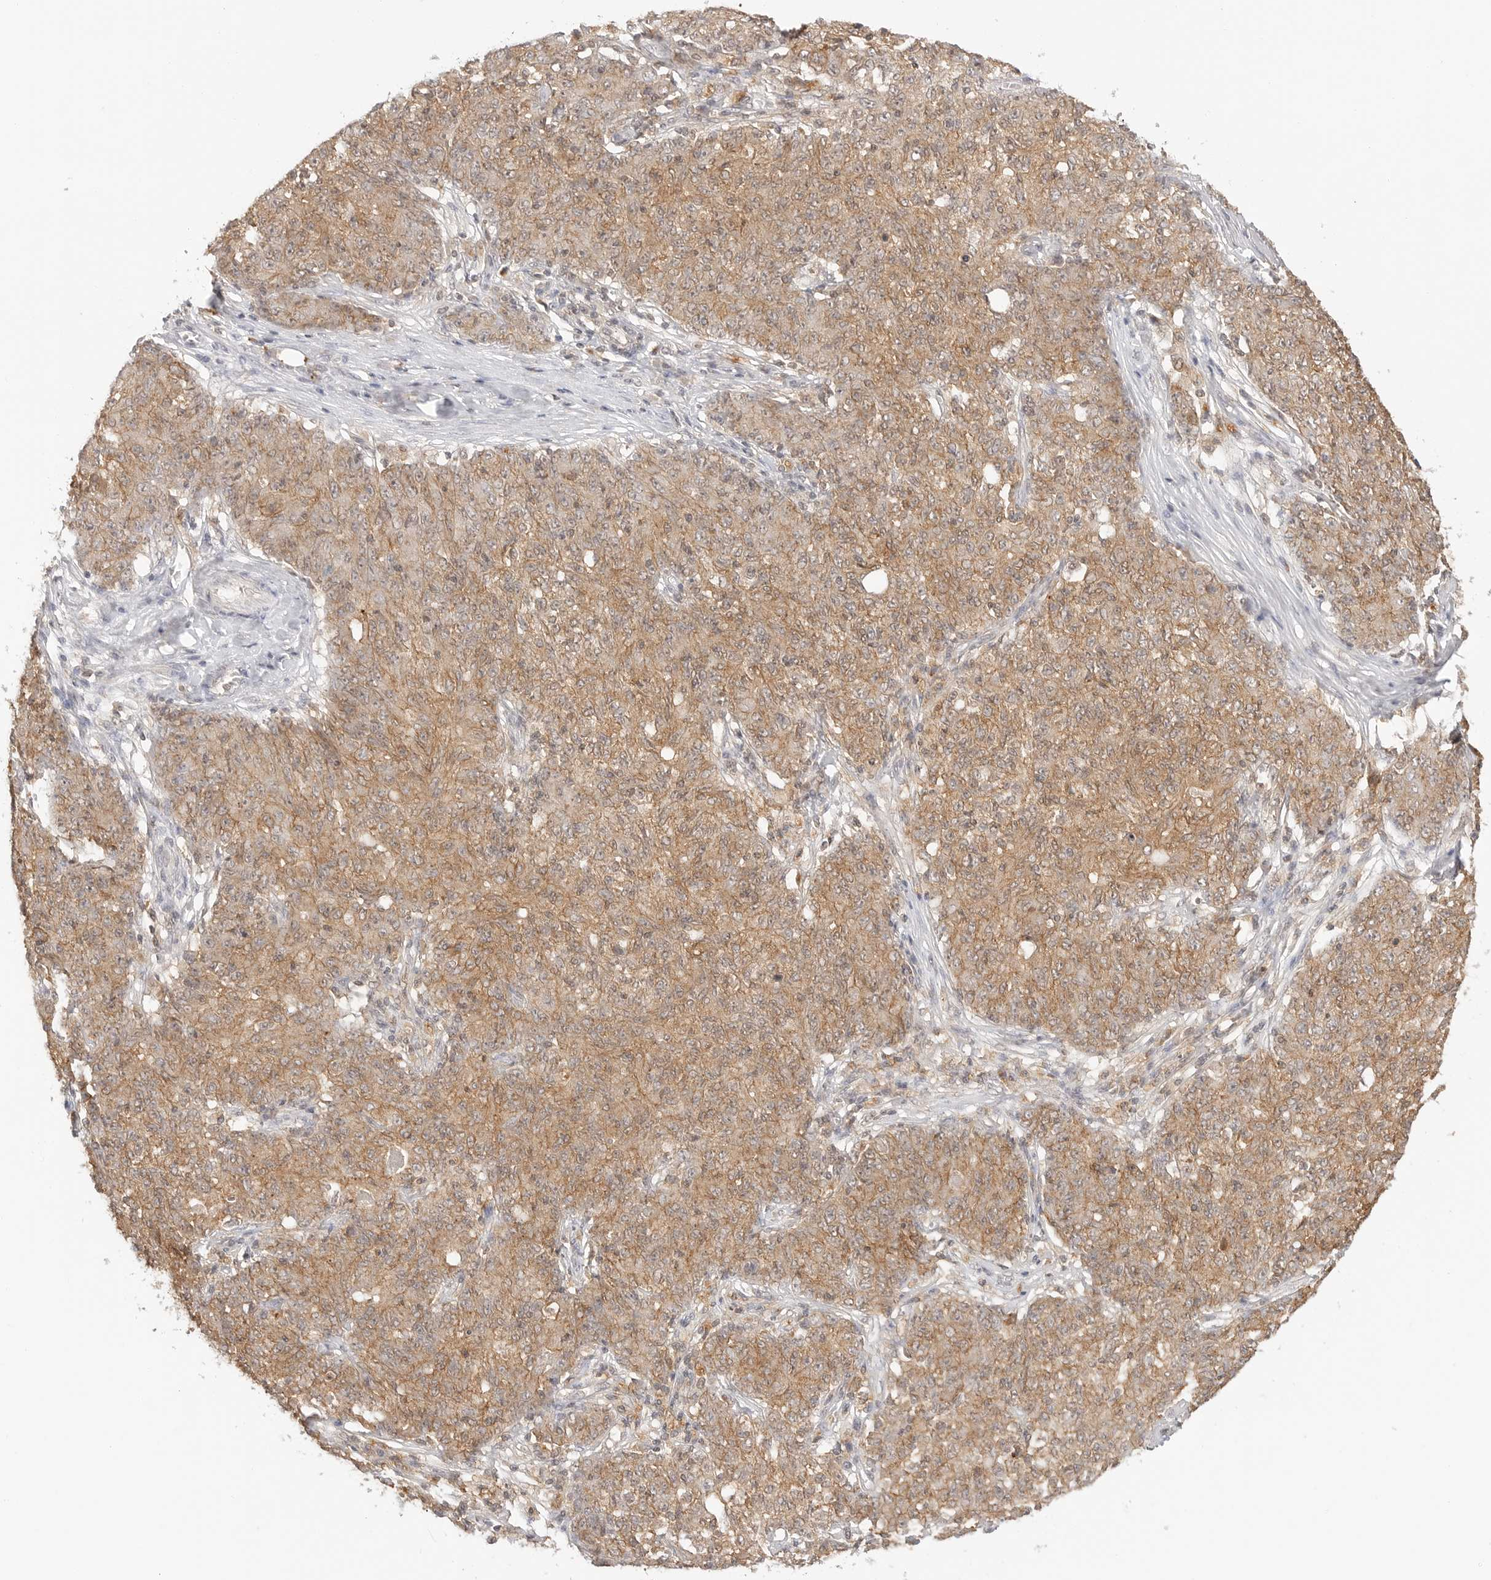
{"staining": {"intensity": "moderate", "quantity": ">75%", "location": "cytoplasmic/membranous"}, "tissue": "ovarian cancer", "cell_type": "Tumor cells", "image_type": "cancer", "snomed": [{"axis": "morphology", "description": "Carcinoma, endometroid"}, {"axis": "topography", "description": "Ovary"}], "caption": "Immunohistochemical staining of ovarian endometroid carcinoma displays medium levels of moderate cytoplasmic/membranous protein staining in approximately >75% of tumor cells. (Brightfield microscopy of DAB IHC at high magnification).", "gene": "EPHA1", "patient": {"sex": "female", "age": 42}}